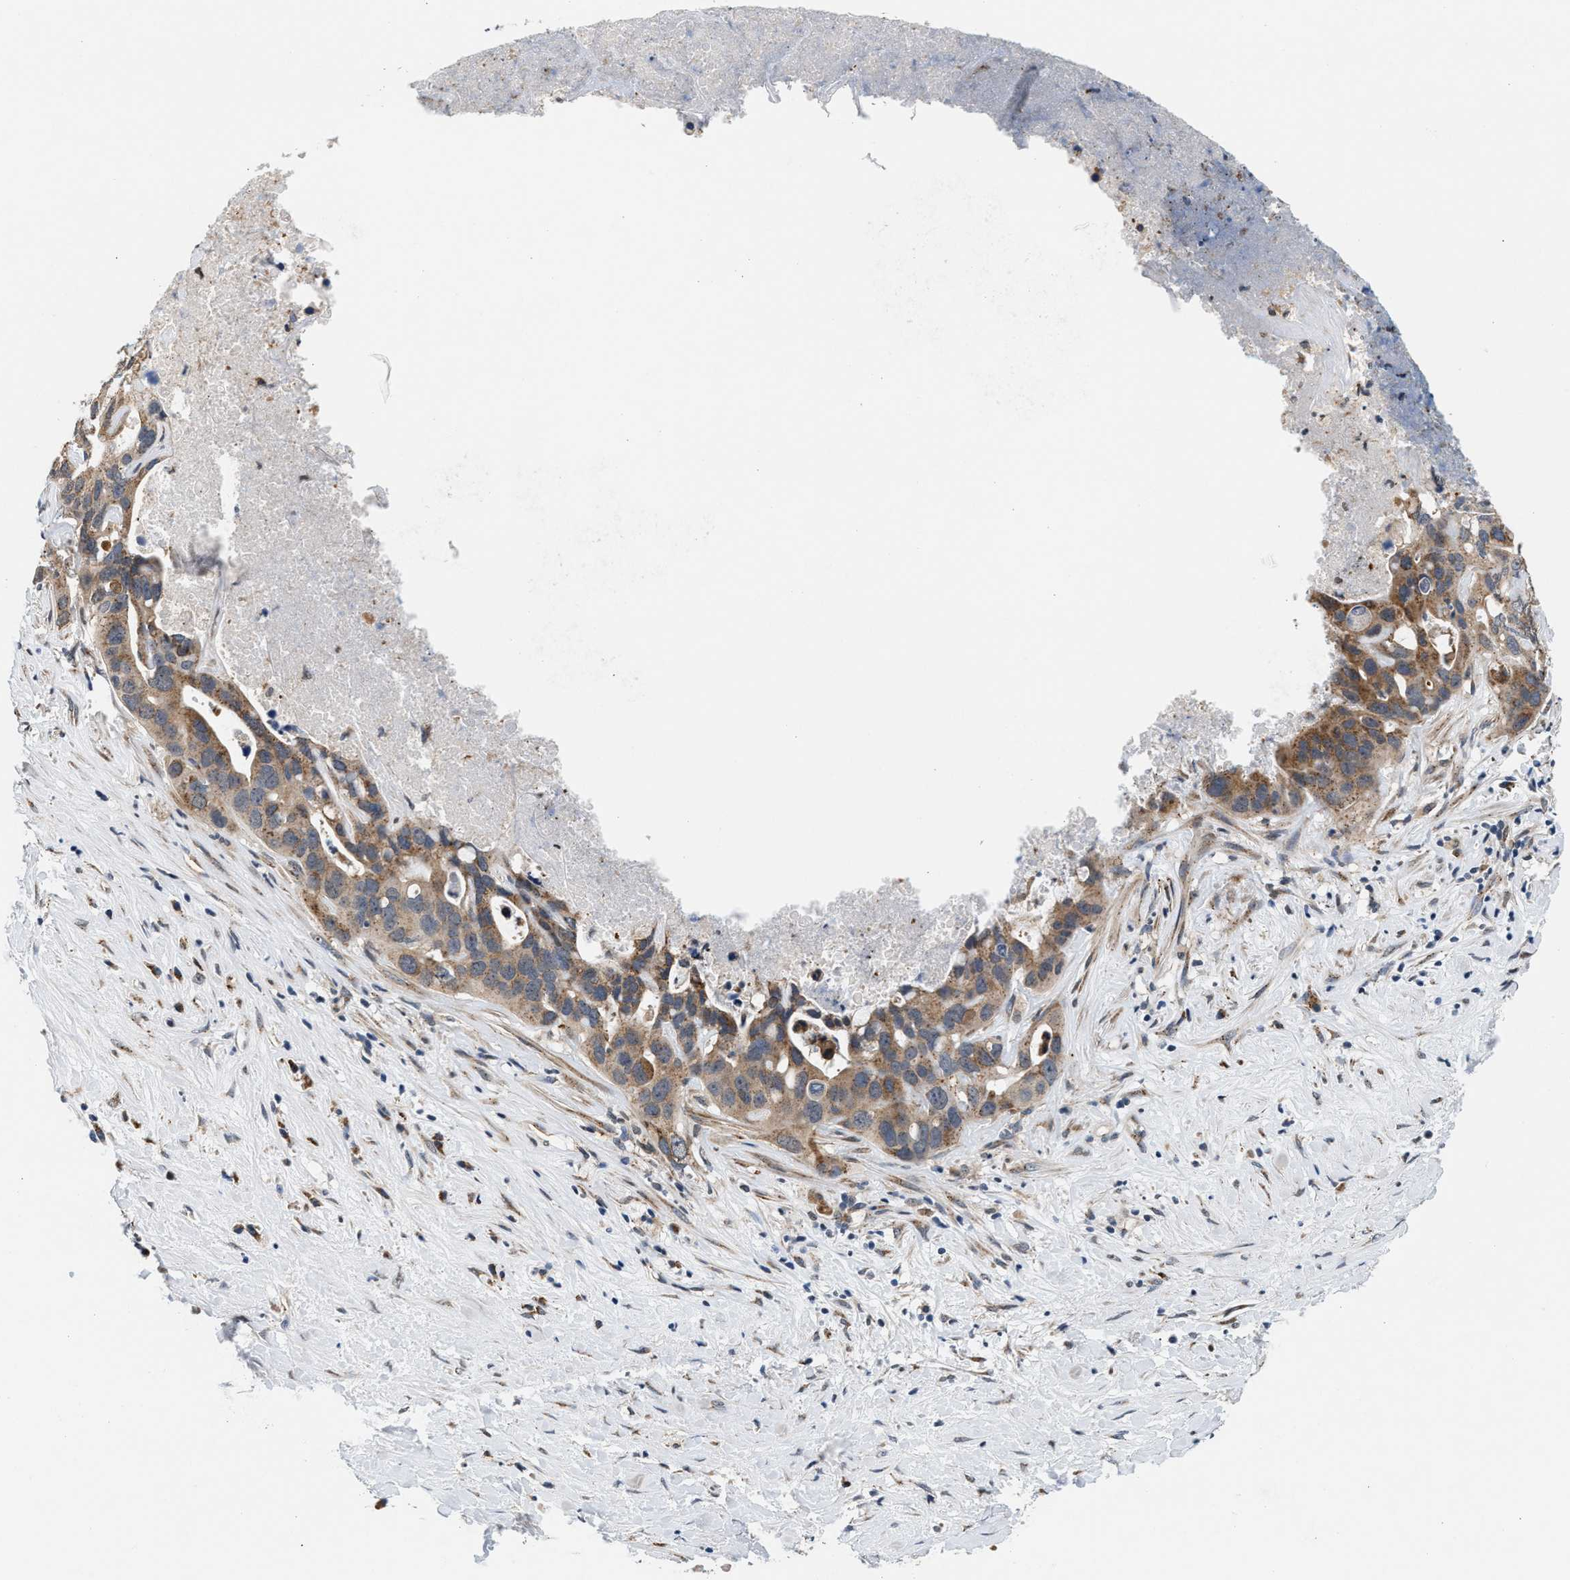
{"staining": {"intensity": "moderate", "quantity": ">75%", "location": "cytoplasmic/membranous"}, "tissue": "liver cancer", "cell_type": "Tumor cells", "image_type": "cancer", "snomed": [{"axis": "morphology", "description": "Cholangiocarcinoma"}, {"axis": "topography", "description": "Liver"}], "caption": "Protein staining by IHC displays moderate cytoplasmic/membranous positivity in approximately >75% of tumor cells in liver cancer (cholangiocarcinoma).", "gene": "KCNMB2", "patient": {"sex": "female", "age": 65}}